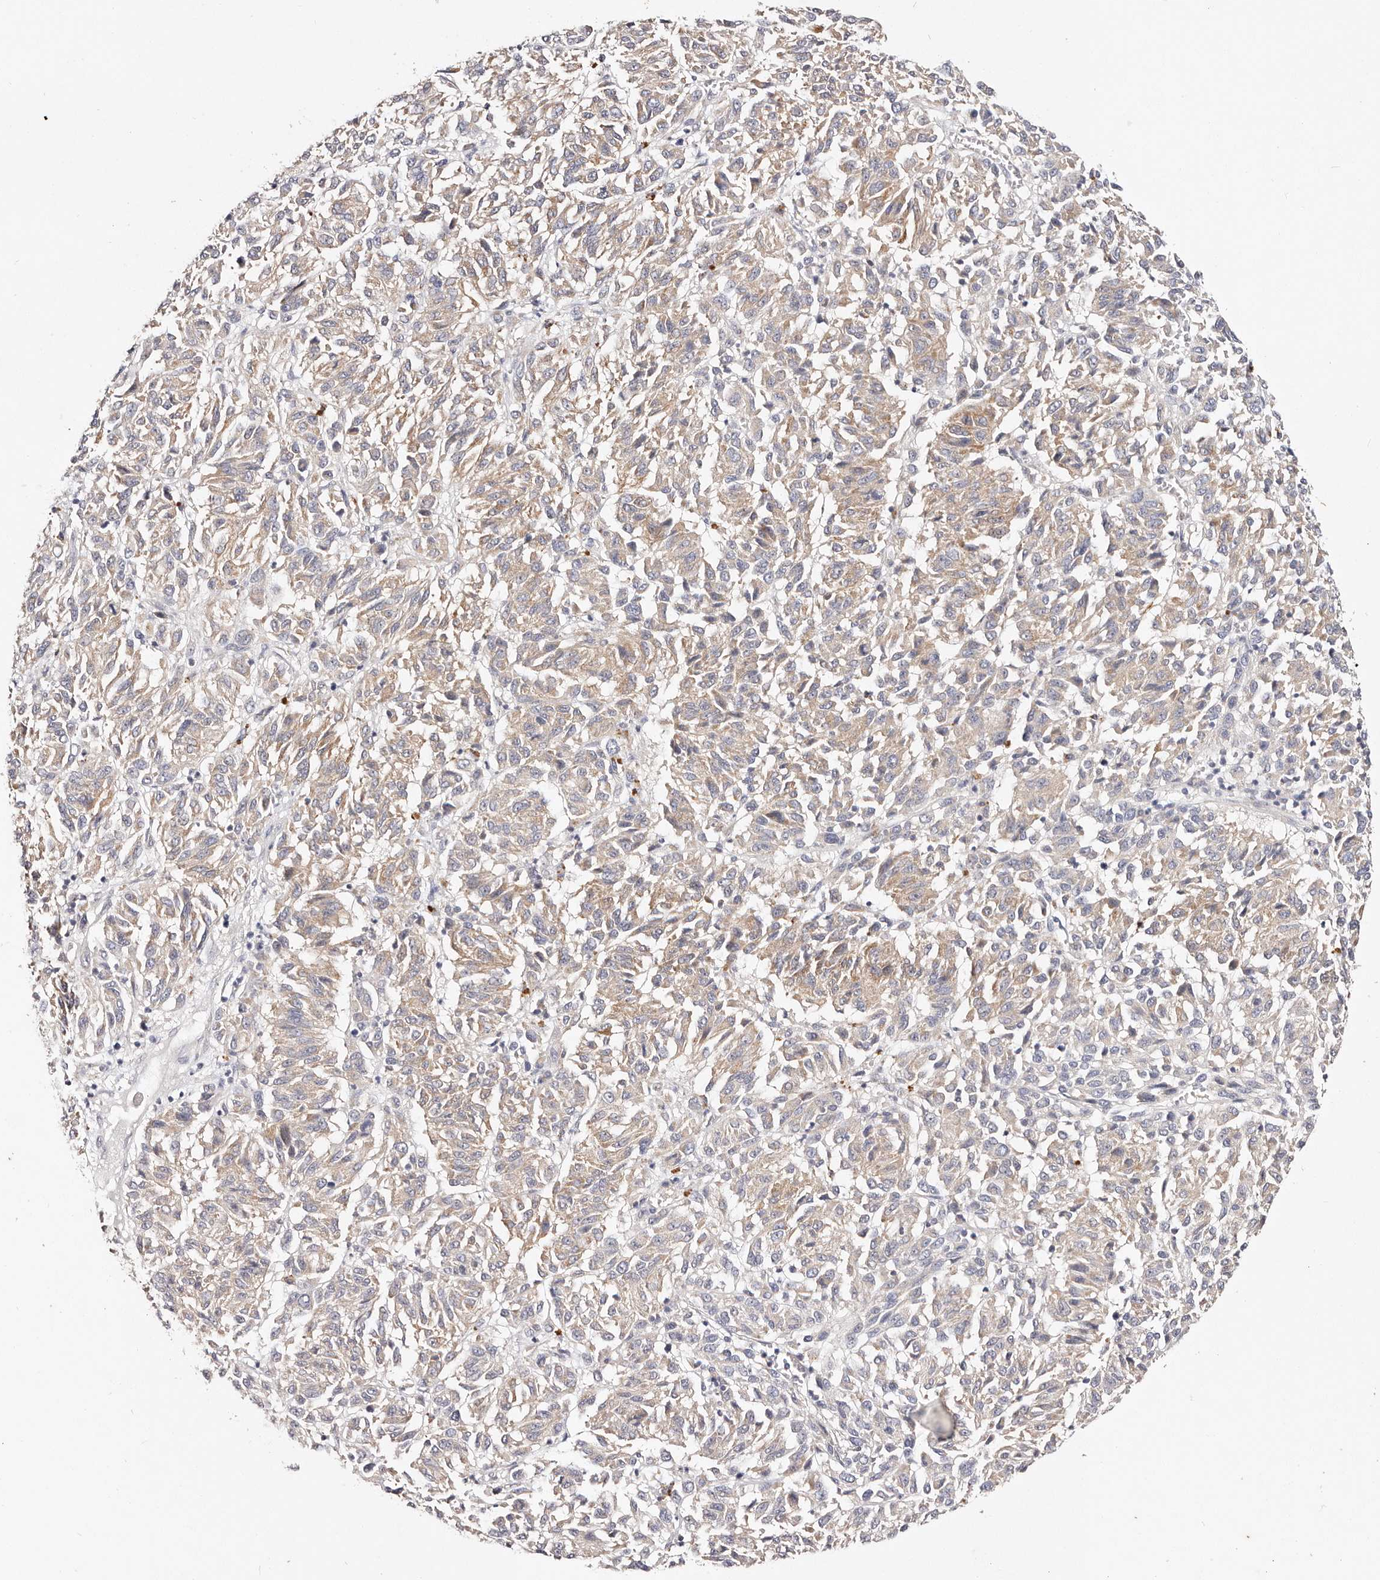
{"staining": {"intensity": "weak", "quantity": ">75%", "location": "cytoplasmic/membranous"}, "tissue": "melanoma", "cell_type": "Tumor cells", "image_type": "cancer", "snomed": [{"axis": "morphology", "description": "Malignant melanoma, Metastatic site"}, {"axis": "topography", "description": "Lung"}], "caption": "Malignant melanoma (metastatic site) stained with a protein marker reveals weak staining in tumor cells.", "gene": "VIPAS39", "patient": {"sex": "male", "age": 64}}